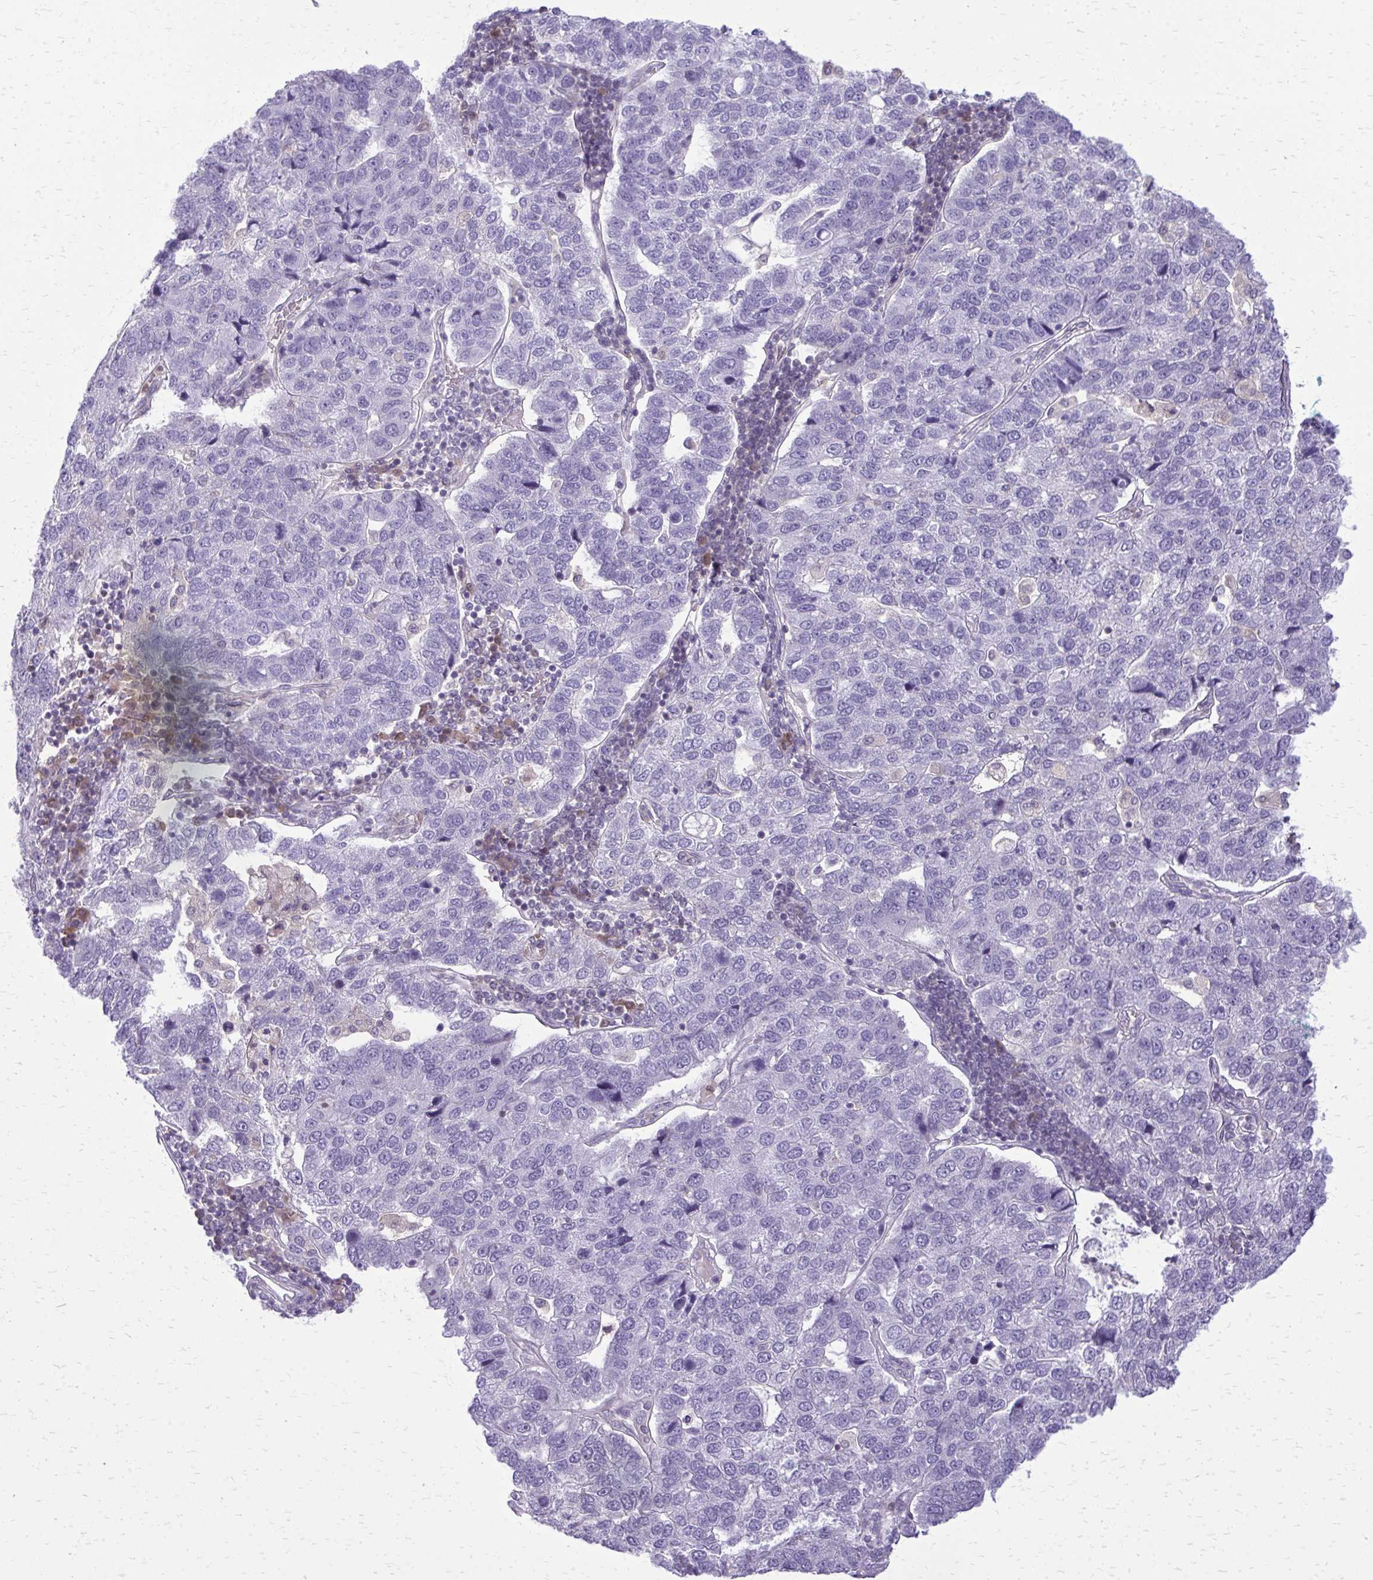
{"staining": {"intensity": "negative", "quantity": "none", "location": "none"}, "tissue": "pancreatic cancer", "cell_type": "Tumor cells", "image_type": "cancer", "snomed": [{"axis": "morphology", "description": "Adenocarcinoma, NOS"}, {"axis": "topography", "description": "Pancreas"}], "caption": "Tumor cells show no significant protein expression in pancreatic adenocarcinoma.", "gene": "GLRX", "patient": {"sex": "female", "age": 61}}